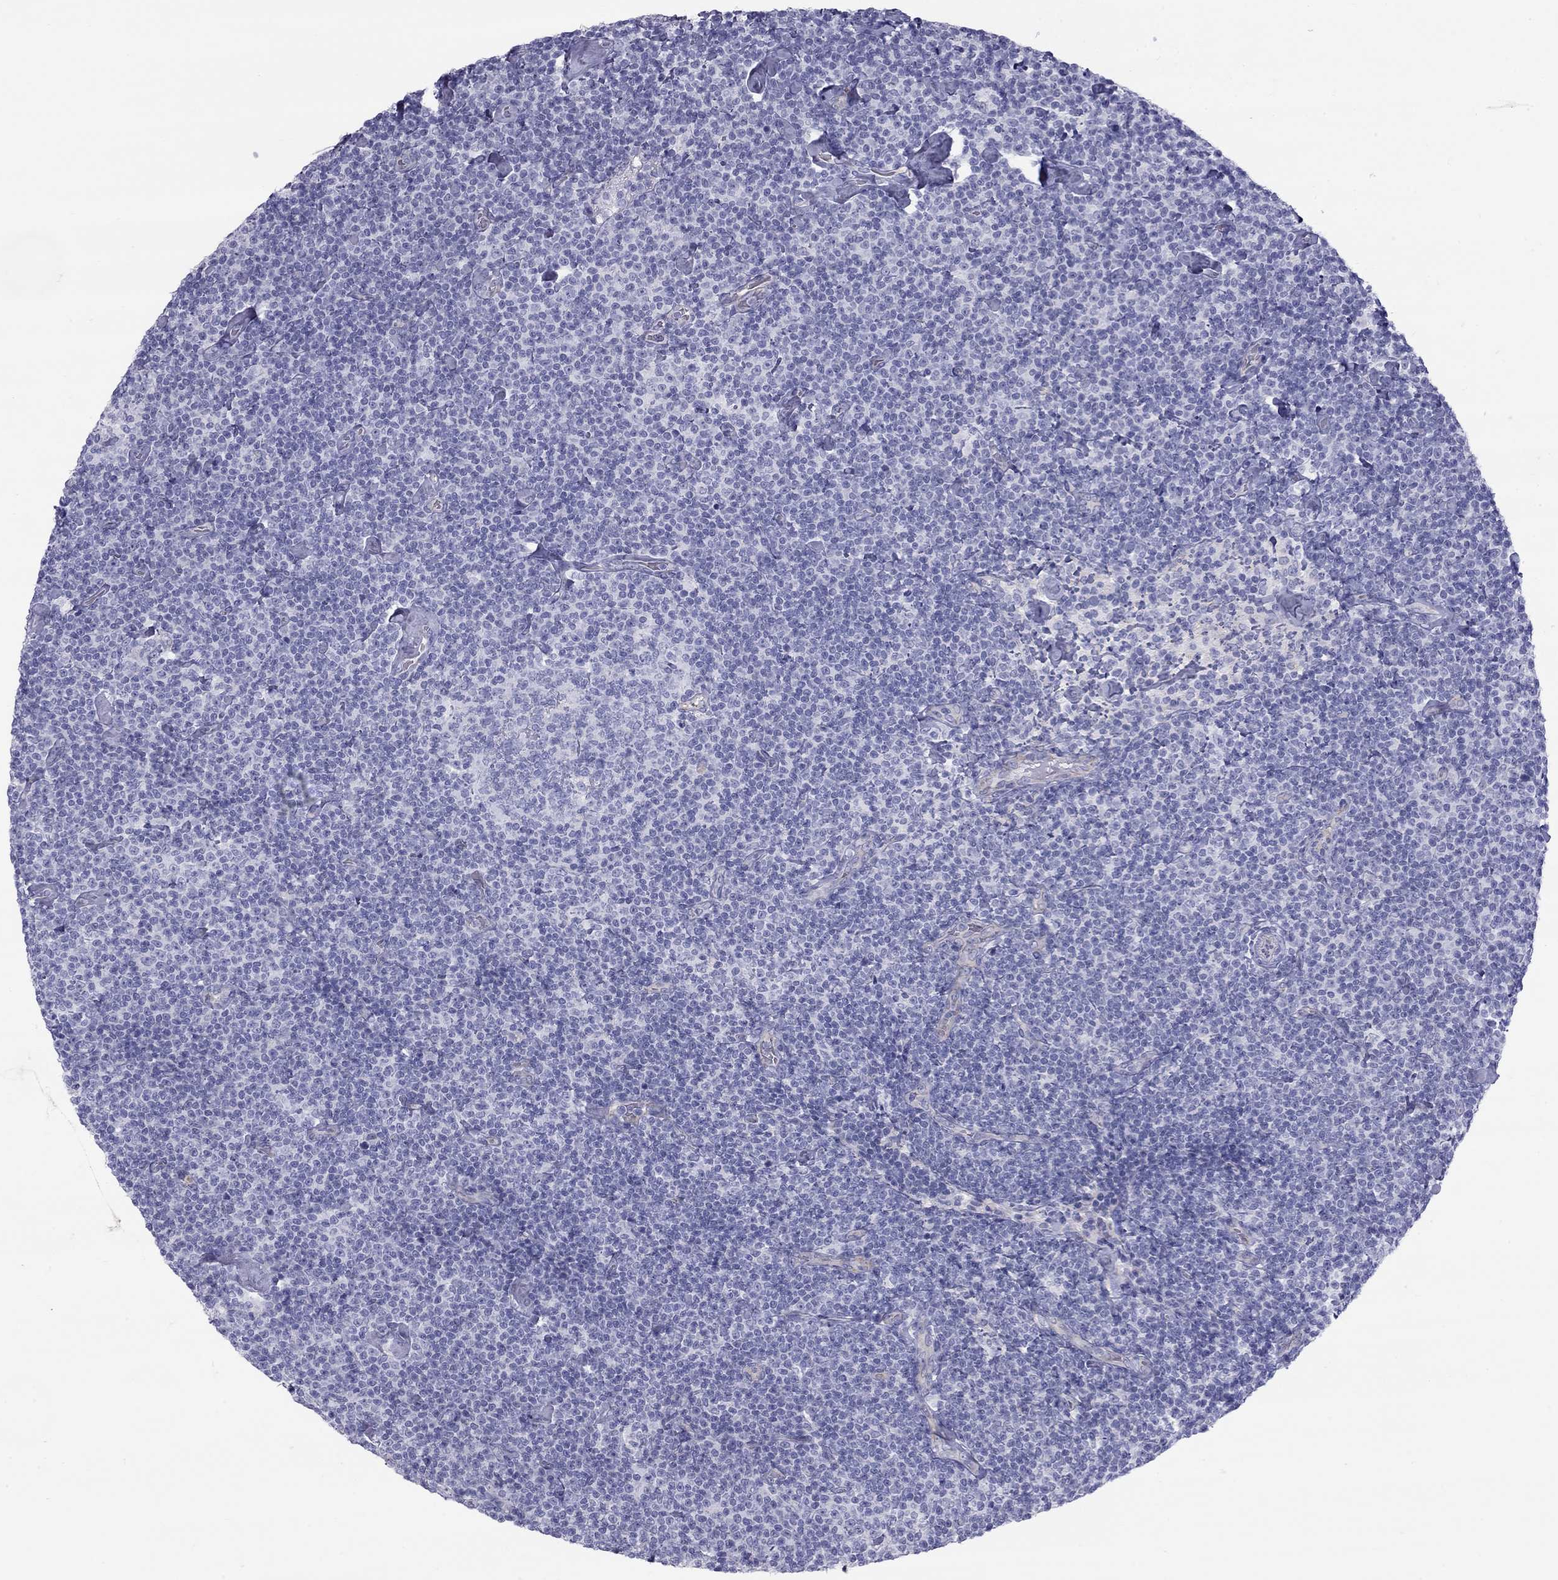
{"staining": {"intensity": "negative", "quantity": "none", "location": "none"}, "tissue": "lymphoma", "cell_type": "Tumor cells", "image_type": "cancer", "snomed": [{"axis": "morphology", "description": "Malignant lymphoma, non-Hodgkin's type, Low grade"}, {"axis": "topography", "description": "Lymph node"}], "caption": "Low-grade malignant lymphoma, non-Hodgkin's type stained for a protein using IHC exhibits no staining tumor cells.", "gene": "TDRD6", "patient": {"sex": "male", "age": 81}}